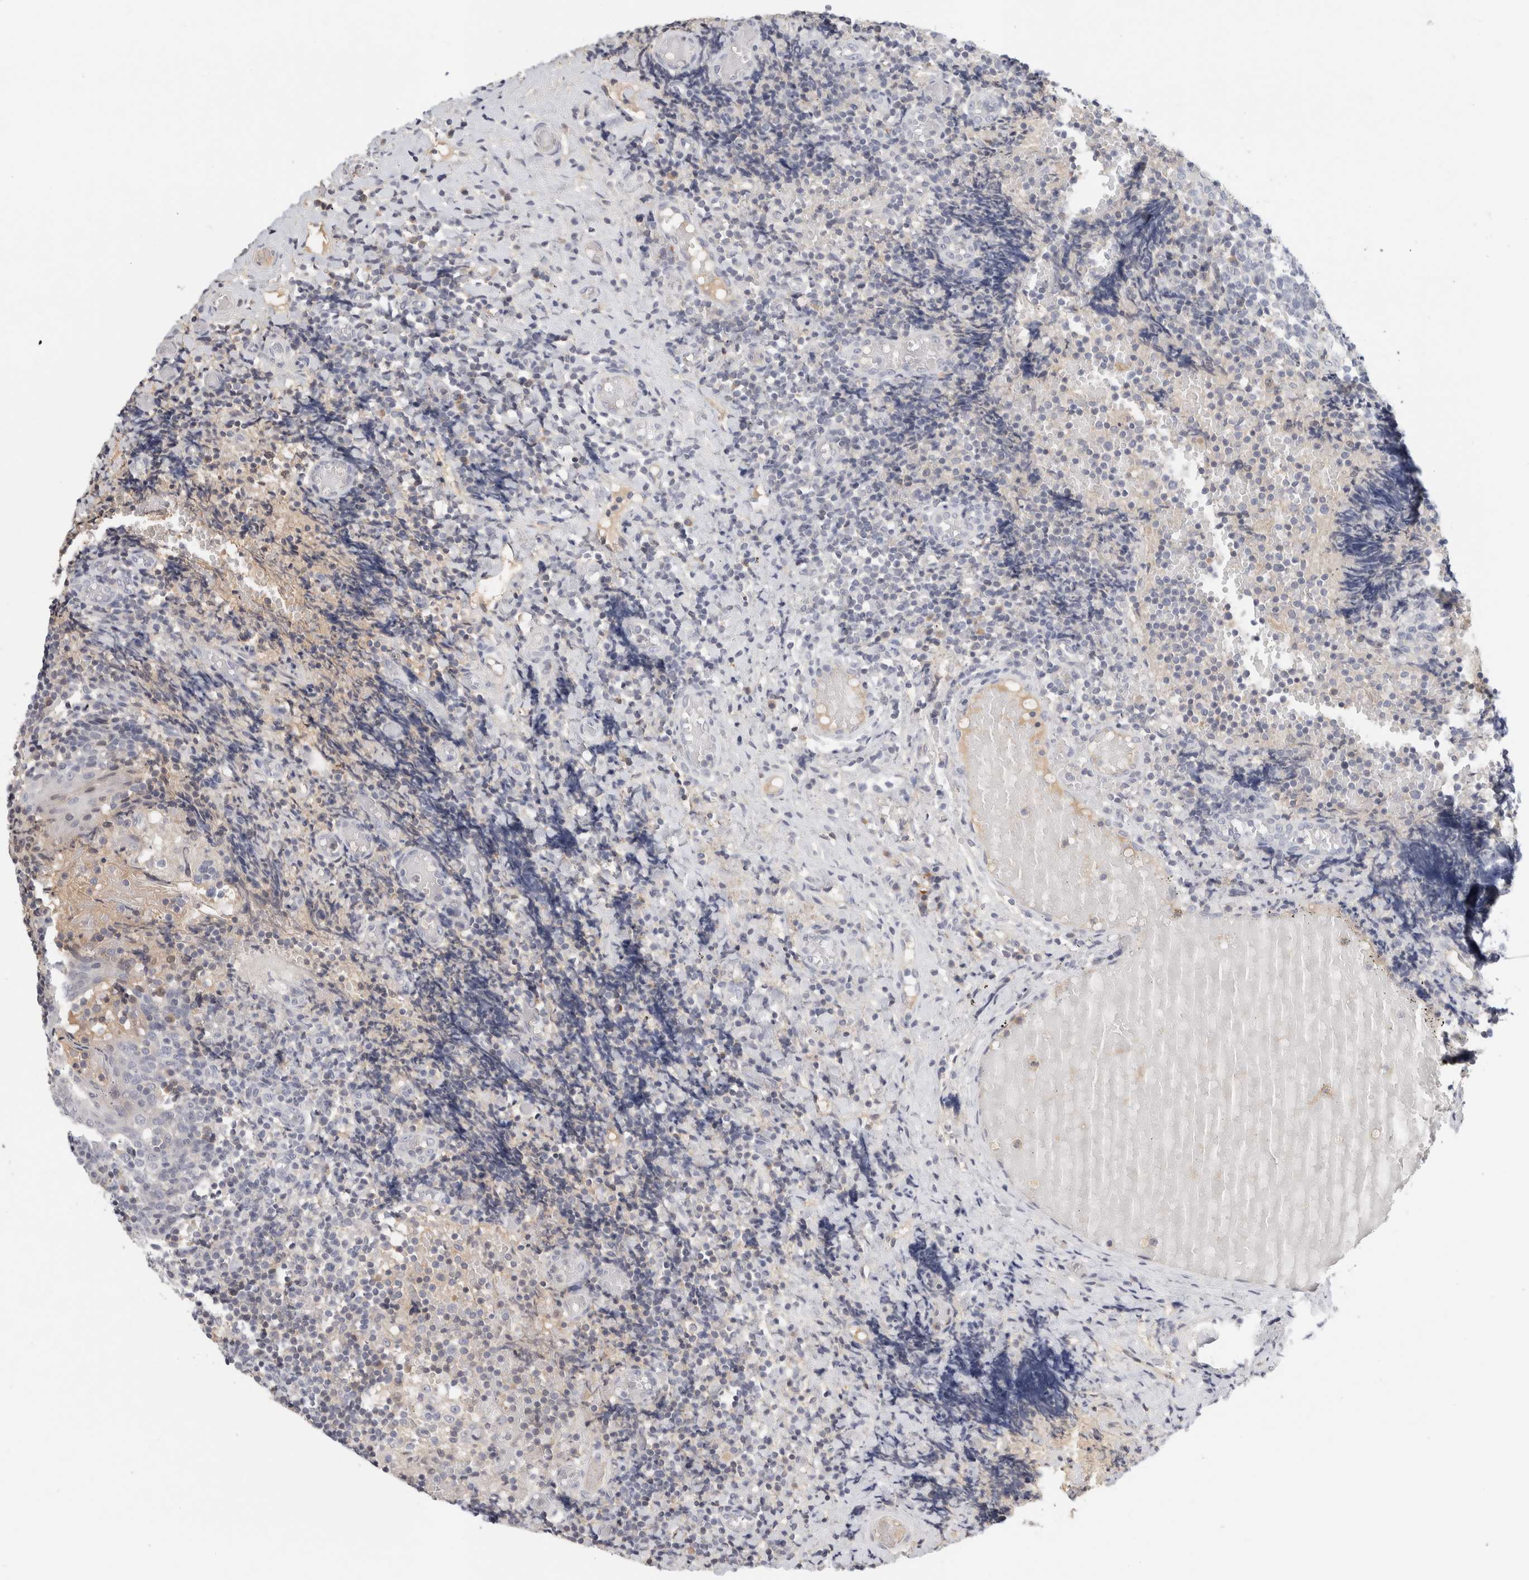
{"staining": {"intensity": "negative", "quantity": "none", "location": "none"}, "tissue": "tonsil", "cell_type": "Germinal center cells", "image_type": "normal", "snomed": [{"axis": "morphology", "description": "Normal tissue, NOS"}, {"axis": "topography", "description": "Tonsil"}], "caption": "High power microscopy photomicrograph of an immunohistochemistry (IHC) photomicrograph of benign tonsil, revealing no significant positivity in germinal center cells. Brightfield microscopy of immunohistochemistry (IHC) stained with DAB (brown) and hematoxylin (blue), captured at high magnification.", "gene": "STK31", "patient": {"sex": "female", "age": 19}}